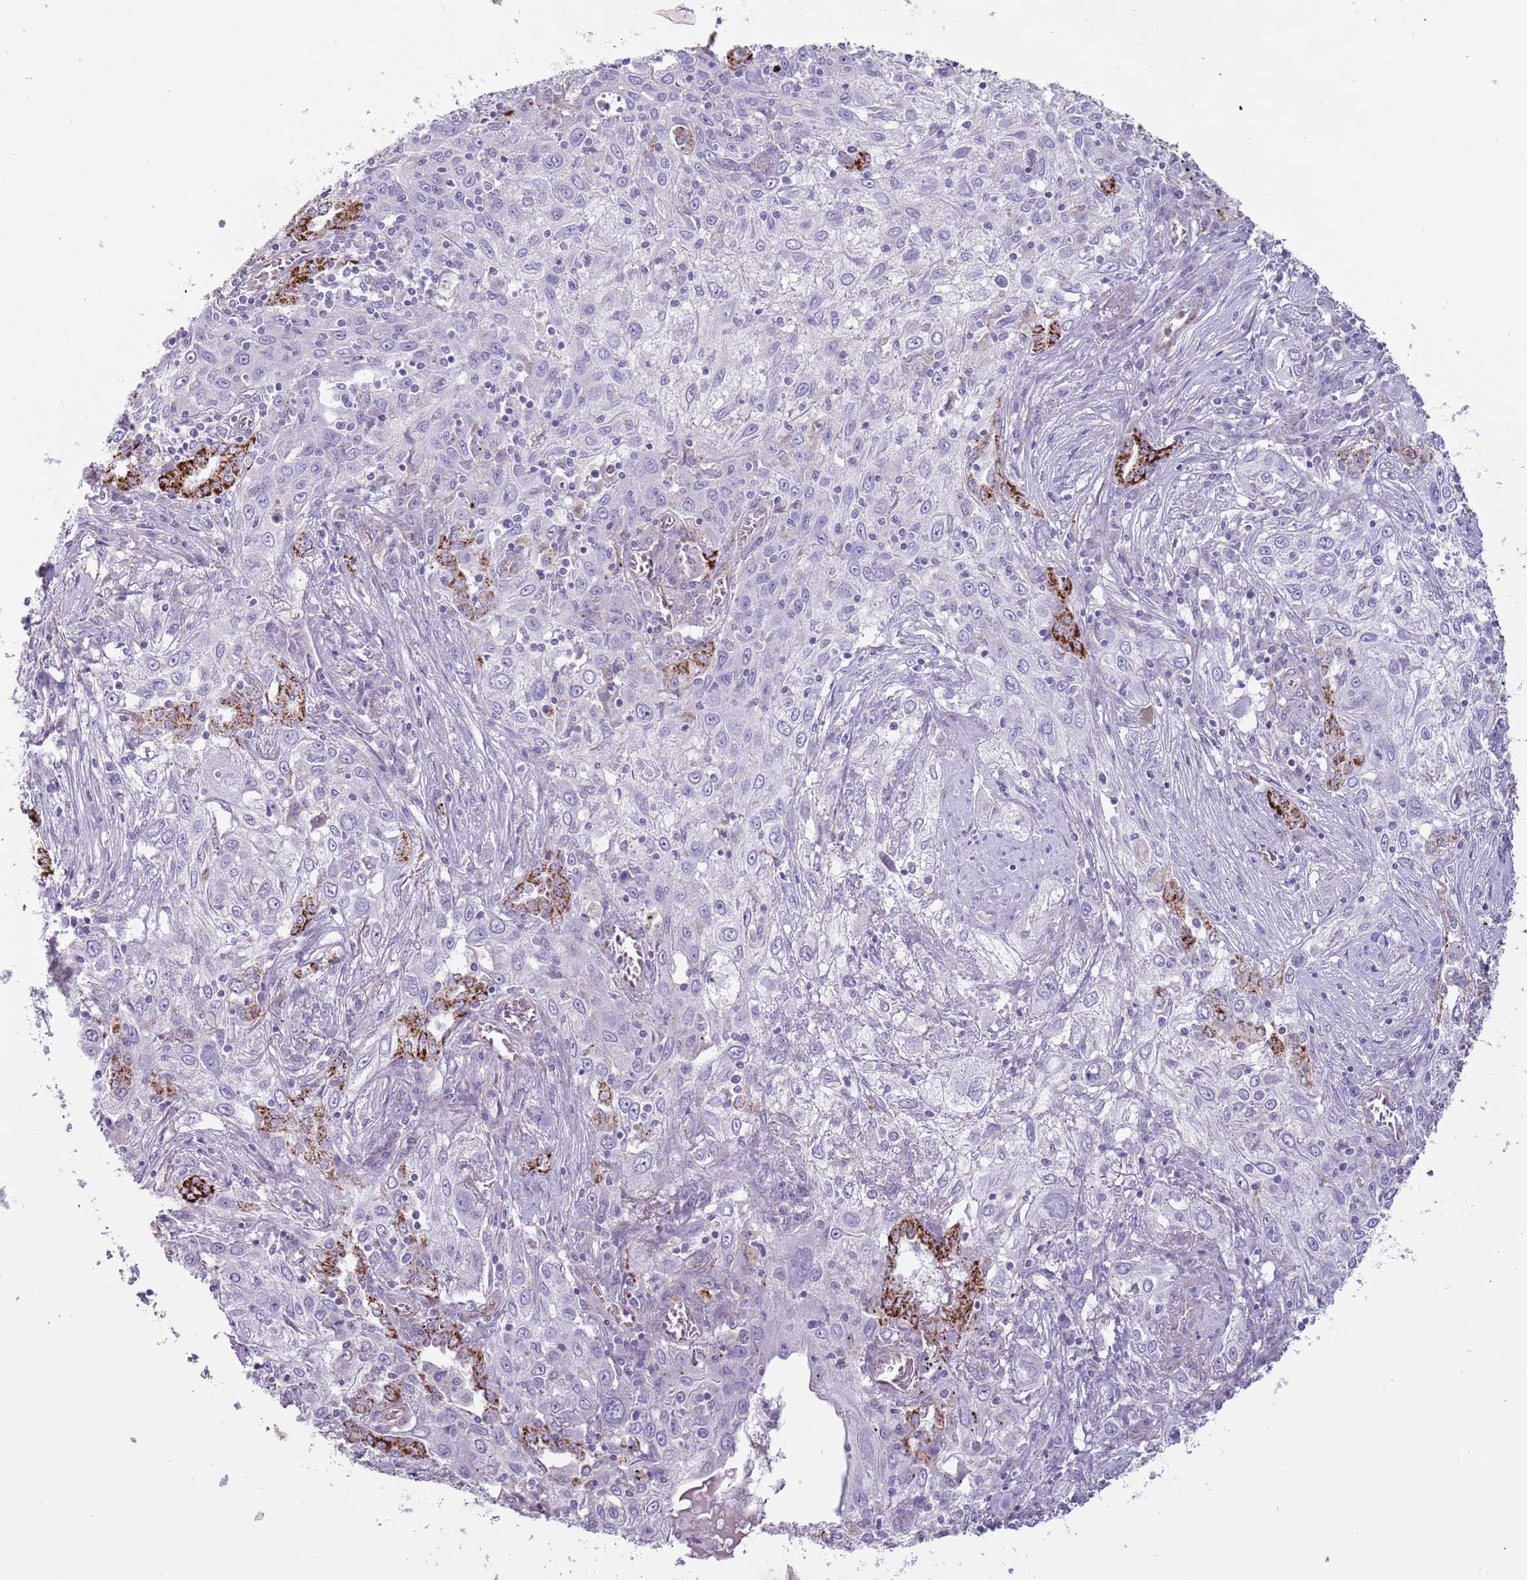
{"staining": {"intensity": "negative", "quantity": "none", "location": "none"}, "tissue": "lung cancer", "cell_type": "Tumor cells", "image_type": "cancer", "snomed": [{"axis": "morphology", "description": "Squamous cell carcinoma, NOS"}, {"axis": "topography", "description": "Lung"}], "caption": "Immunohistochemistry (IHC) photomicrograph of squamous cell carcinoma (lung) stained for a protein (brown), which reveals no expression in tumor cells.", "gene": "RNF222", "patient": {"sex": "female", "age": 69}}